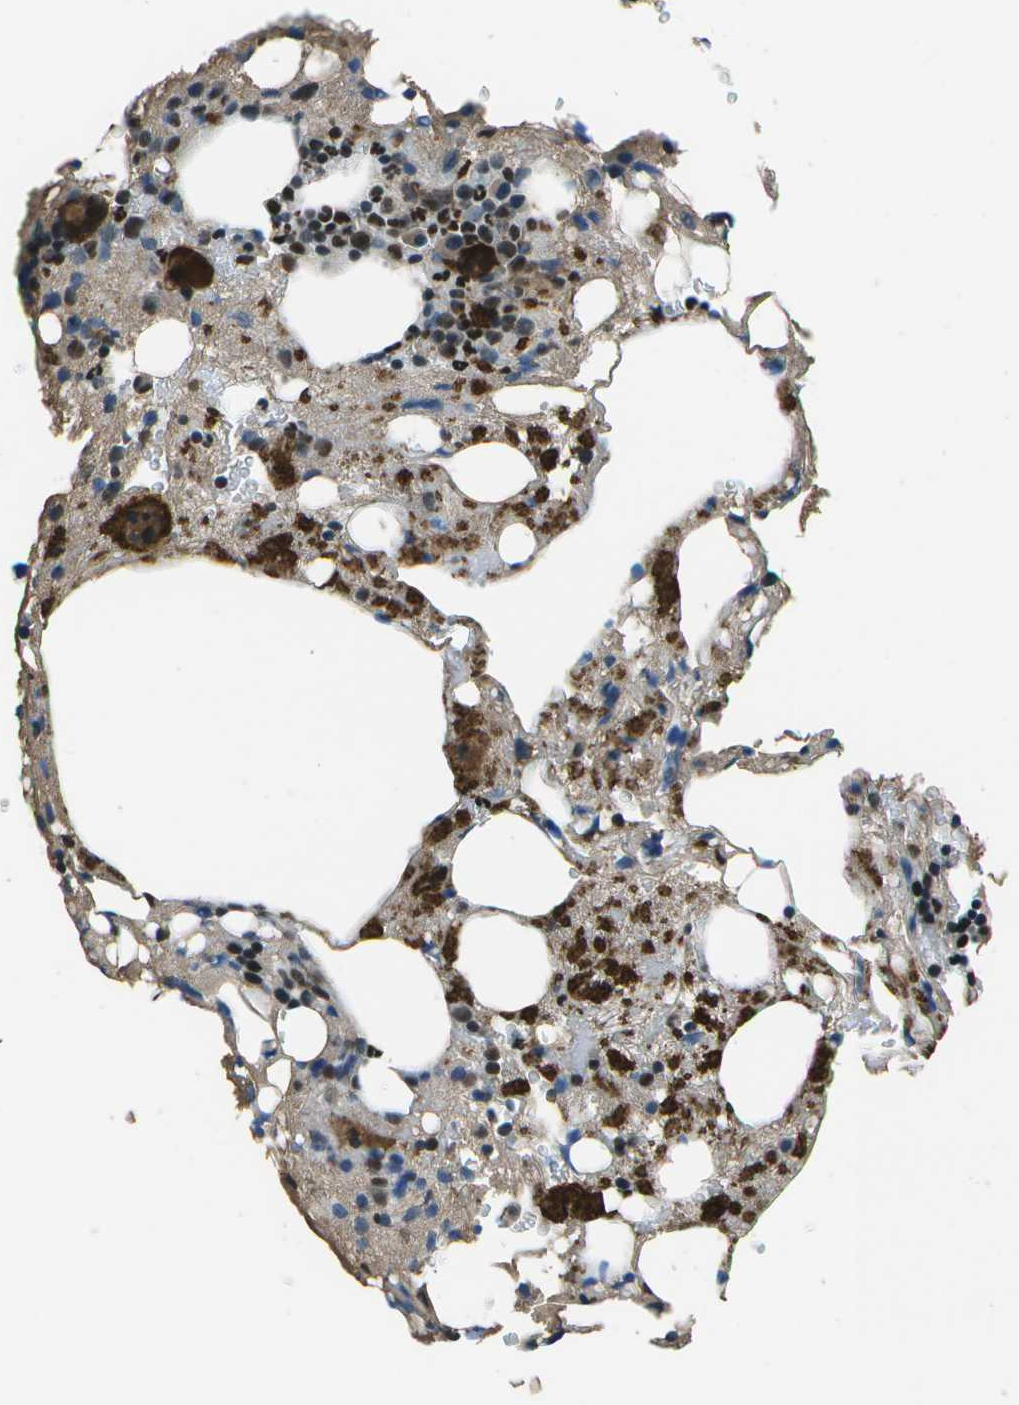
{"staining": {"intensity": "moderate", "quantity": "25%-75%", "location": "cytoplasmic/membranous,nuclear"}, "tissue": "bone marrow", "cell_type": "Hematopoietic cells", "image_type": "normal", "snomed": [{"axis": "morphology", "description": "Normal tissue, NOS"}, {"axis": "morphology", "description": "Inflammation, NOS"}, {"axis": "topography", "description": "Bone marrow"}], "caption": "A medium amount of moderate cytoplasmic/membranous,nuclear expression is seen in approximately 25%-75% of hematopoietic cells in normal bone marrow. (brown staining indicates protein expression, while blue staining denotes nuclei).", "gene": "PDLIM1", "patient": {"sex": "female", "age": 78}}